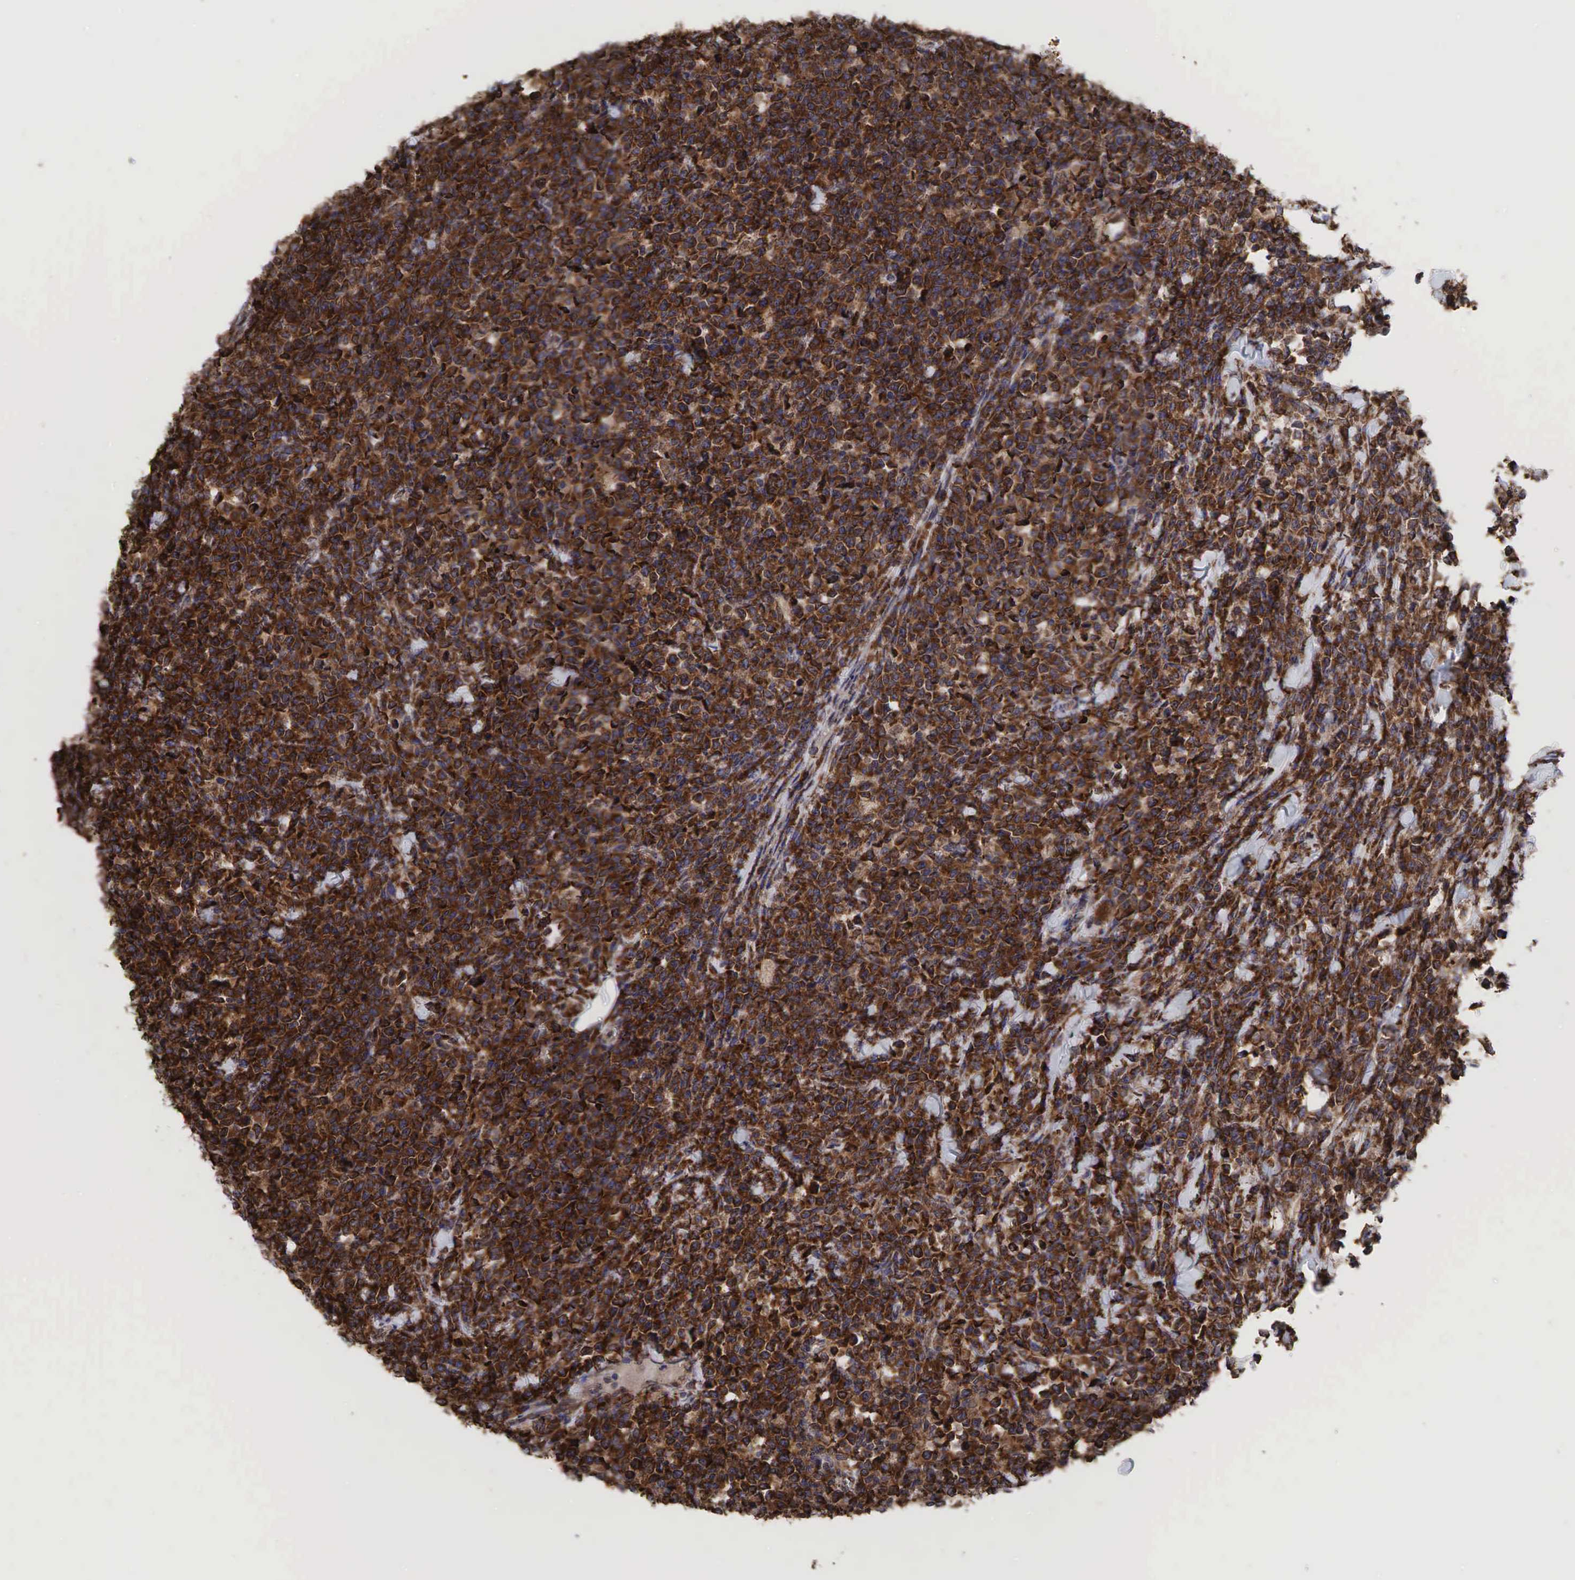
{"staining": {"intensity": "strong", "quantity": ">75%", "location": "cytoplasmic/membranous"}, "tissue": "lymphoma", "cell_type": "Tumor cells", "image_type": "cancer", "snomed": [{"axis": "morphology", "description": "Malignant lymphoma, non-Hodgkin's type, High grade"}, {"axis": "topography", "description": "Small intestine"}, {"axis": "topography", "description": "Colon"}], "caption": "Protein staining demonstrates strong cytoplasmic/membranous expression in approximately >75% of tumor cells in malignant lymphoma, non-Hodgkin's type (high-grade).", "gene": "PABPC5", "patient": {"sex": "male", "age": 8}}